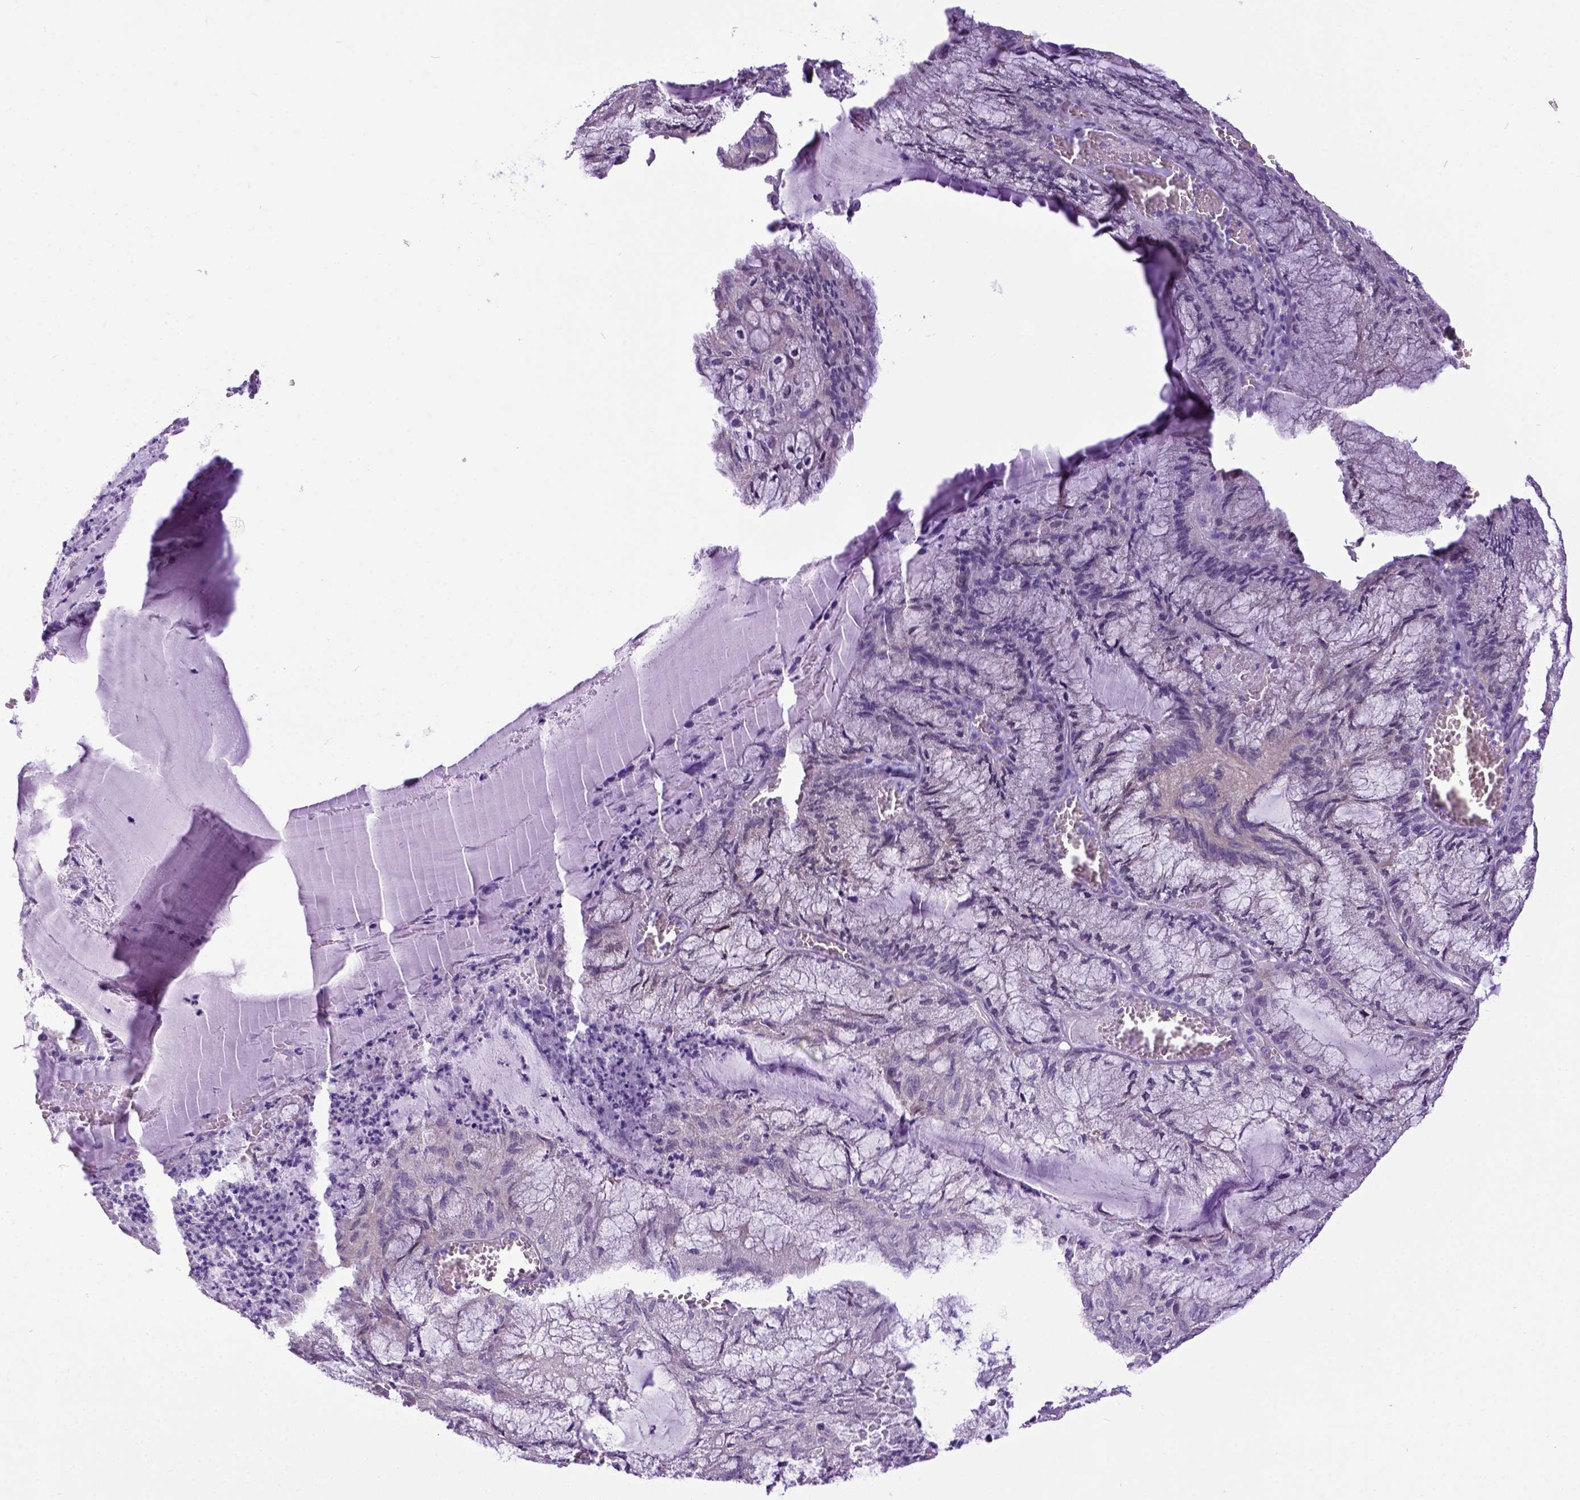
{"staining": {"intensity": "weak", "quantity": "<25%", "location": "cytoplasmic/membranous"}, "tissue": "endometrial cancer", "cell_type": "Tumor cells", "image_type": "cancer", "snomed": [{"axis": "morphology", "description": "Carcinoma, NOS"}, {"axis": "topography", "description": "Endometrium"}], "caption": "Endometrial cancer was stained to show a protein in brown. There is no significant staining in tumor cells. (DAB immunohistochemistry with hematoxylin counter stain).", "gene": "NEK5", "patient": {"sex": "female", "age": 62}}